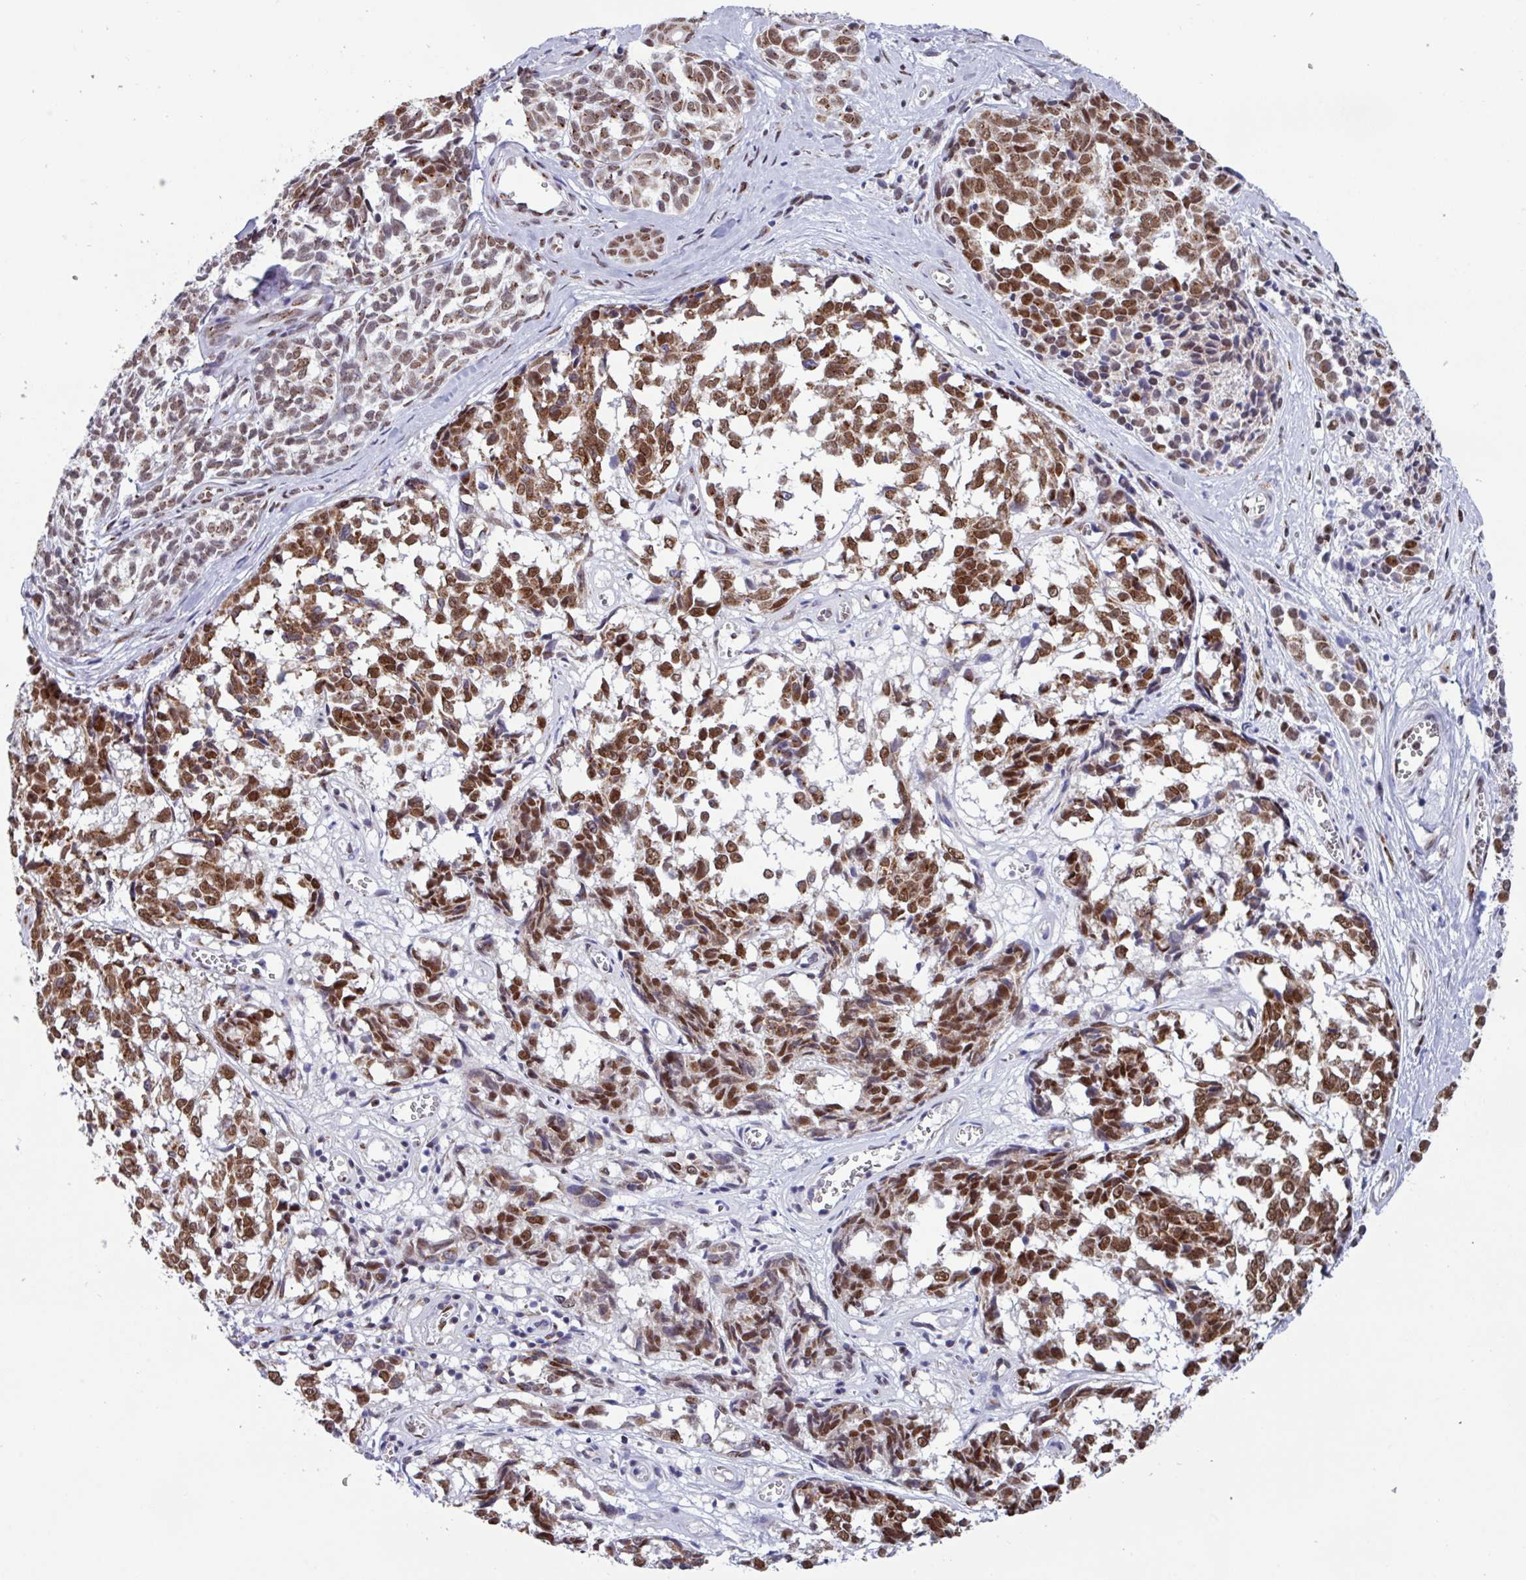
{"staining": {"intensity": "moderate", "quantity": ">75%", "location": "nuclear"}, "tissue": "melanoma", "cell_type": "Tumor cells", "image_type": "cancer", "snomed": [{"axis": "morphology", "description": "Malignant melanoma, NOS"}, {"axis": "topography", "description": "Skin"}], "caption": "Immunohistochemical staining of human melanoma reveals medium levels of moderate nuclear protein expression in about >75% of tumor cells.", "gene": "PUF60", "patient": {"sex": "female", "age": 64}}